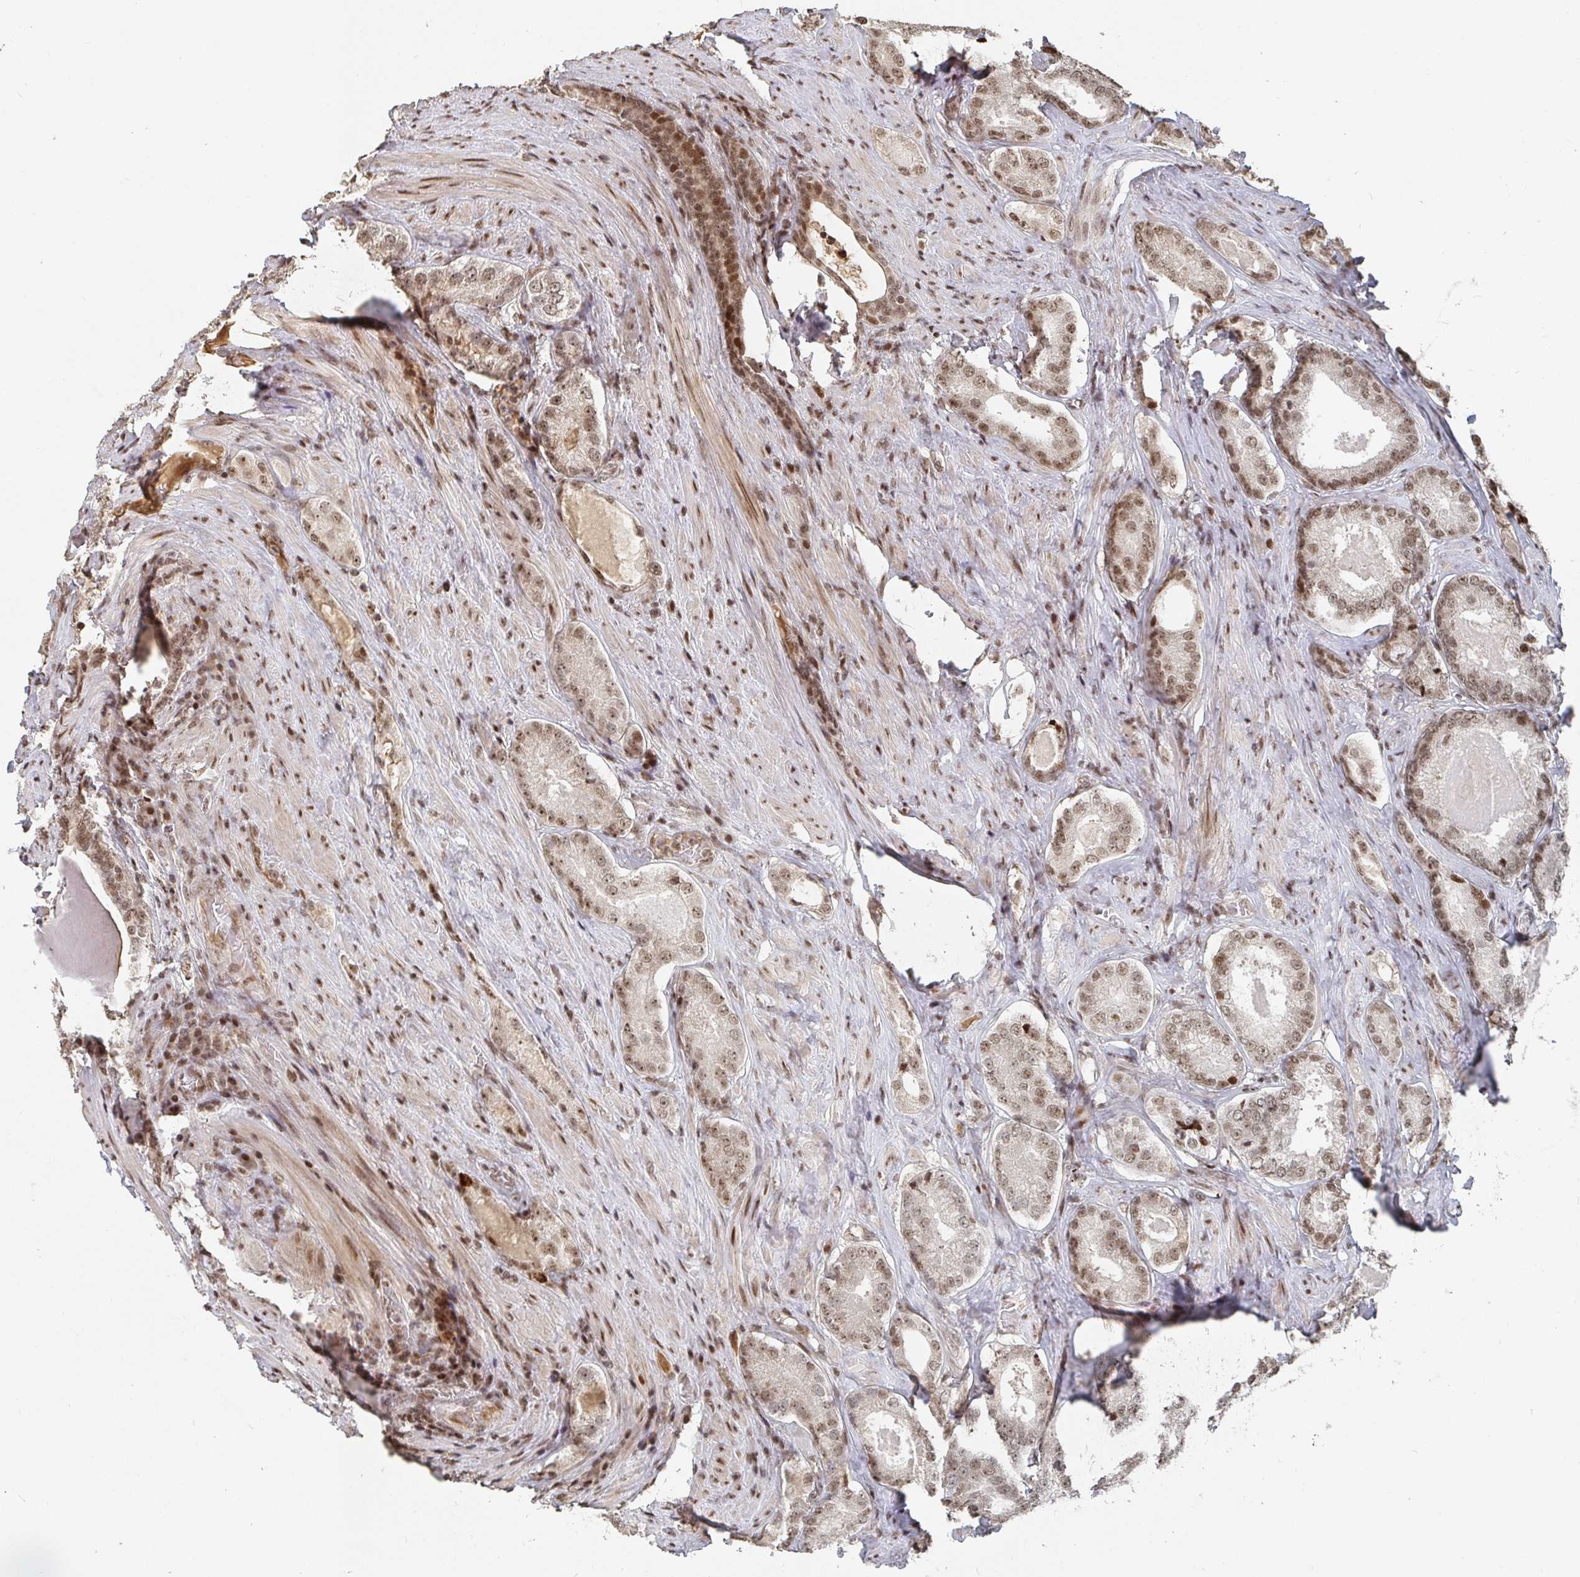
{"staining": {"intensity": "moderate", "quantity": ">75%", "location": "nuclear"}, "tissue": "prostate cancer", "cell_type": "Tumor cells", "image_type": "cancer", "snomed": [{"axis": "morphology", "description": "Adenocarcinoma, NOS"}, {"axis": "morphology", "description": "Adenocarcinoma, Low grade"}, {"axis": "topography", "description": "Prostate"}], "caption": "An immunohistochemistry (IHC) image of neoplastic tissue is shown. Protein staining in brown shows moderate nuclear positivity in prostate cancer (adenocarcinoma) within tumor cells.", "gene": "ZDHHC12", "patient": {"sex": "male", "age": 68}}